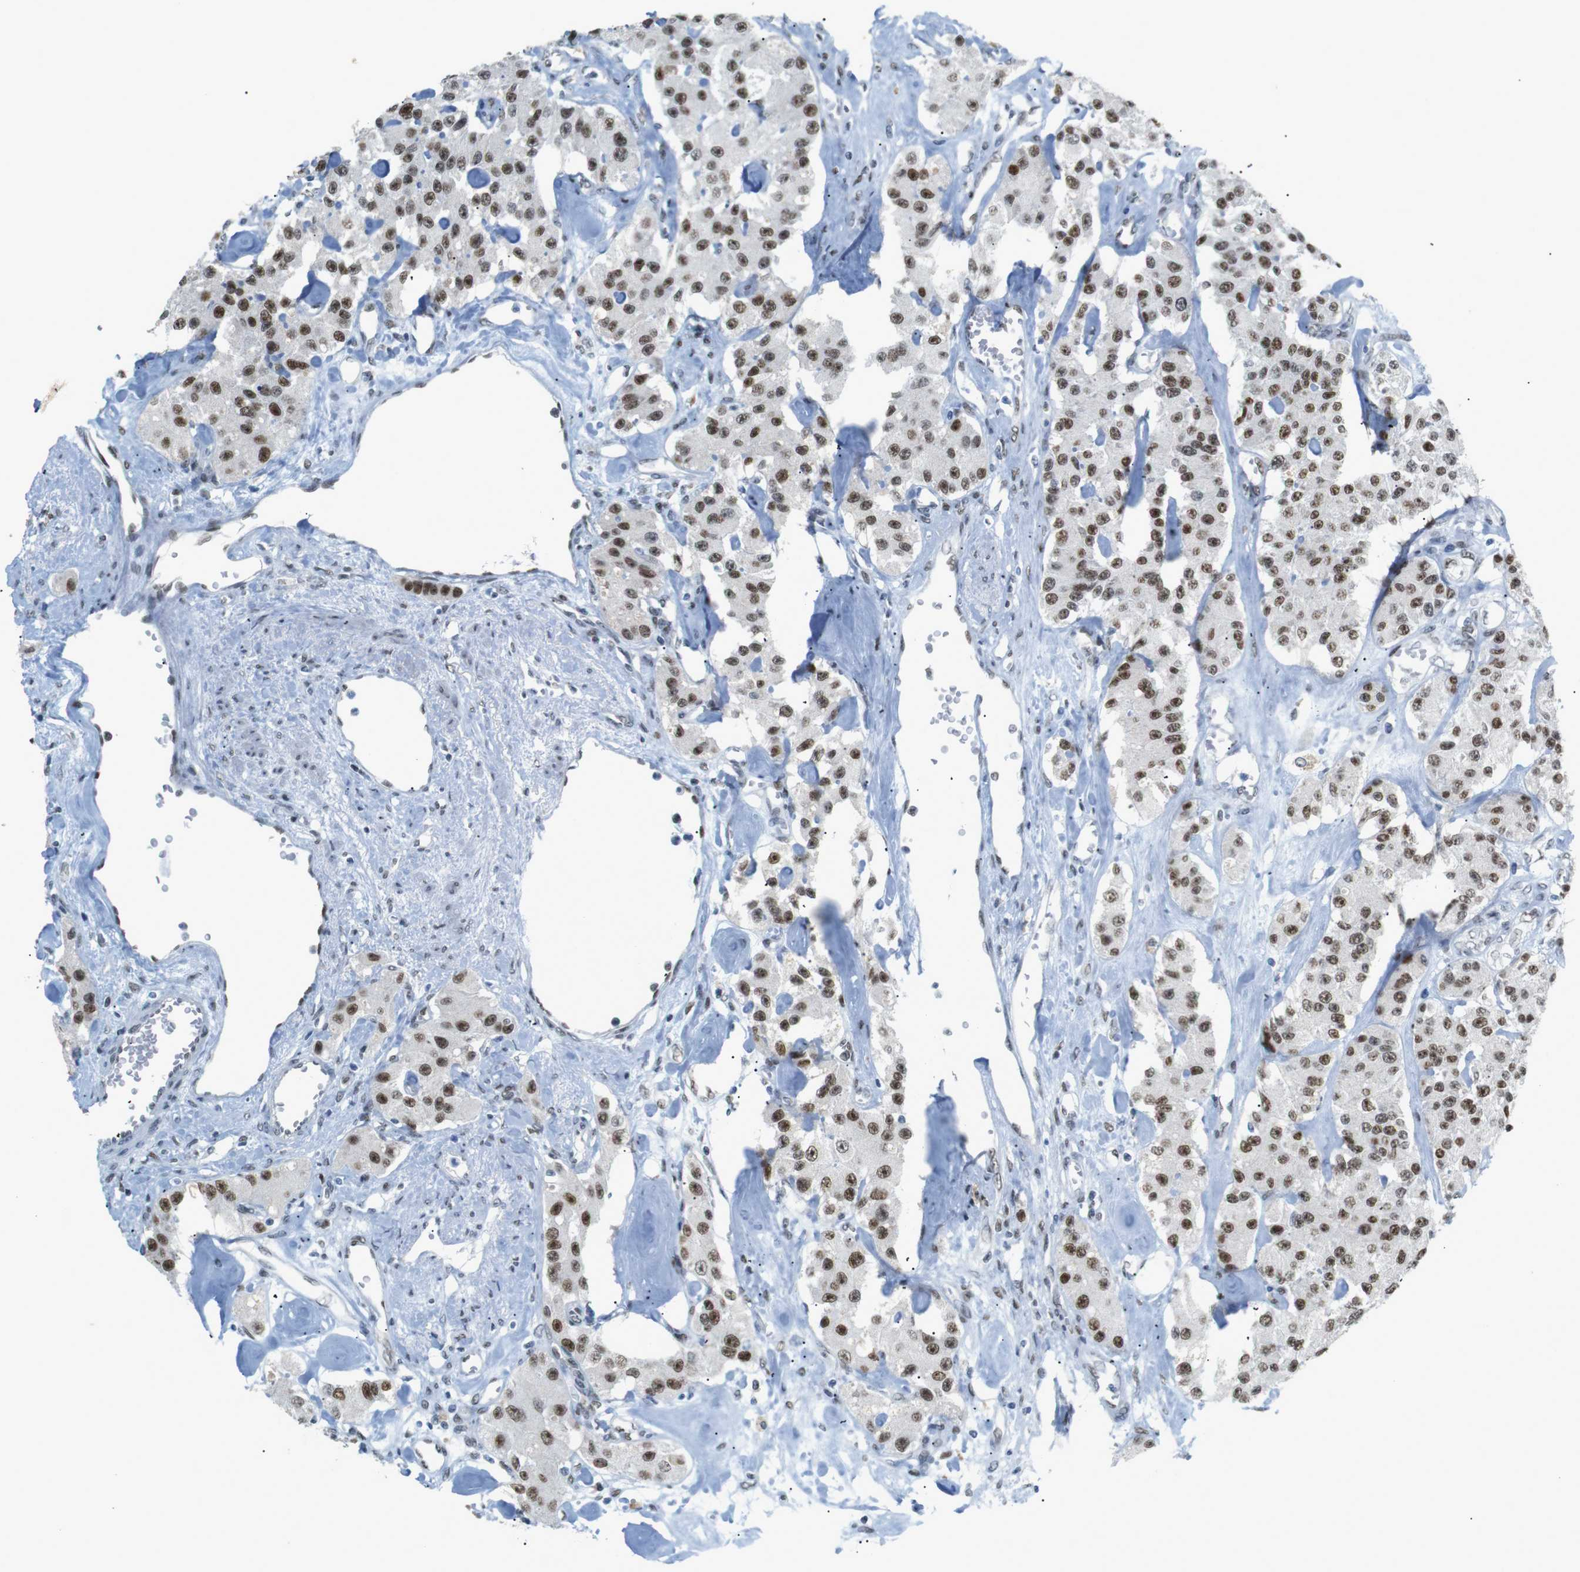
{"staining": {"intensity": "moderate", "quantity": ">75%", "location": "nuclear"}, "tissue": "carcinoid", "cell_type": "Tumor cells", "image_type": "cancer", "snomed": [{"axis": "morphology", "description": "Carcinoid, malignant, NOS"}, {"axis": "topography", "description": "Pancreas"}], "caption": "Protein expression analysis of human carcinoid reveals moderate nuclear positivity in about >75% of tumor cells.", "gene": "RIOX2", "patient": {"sex": "male", "age": 41}}